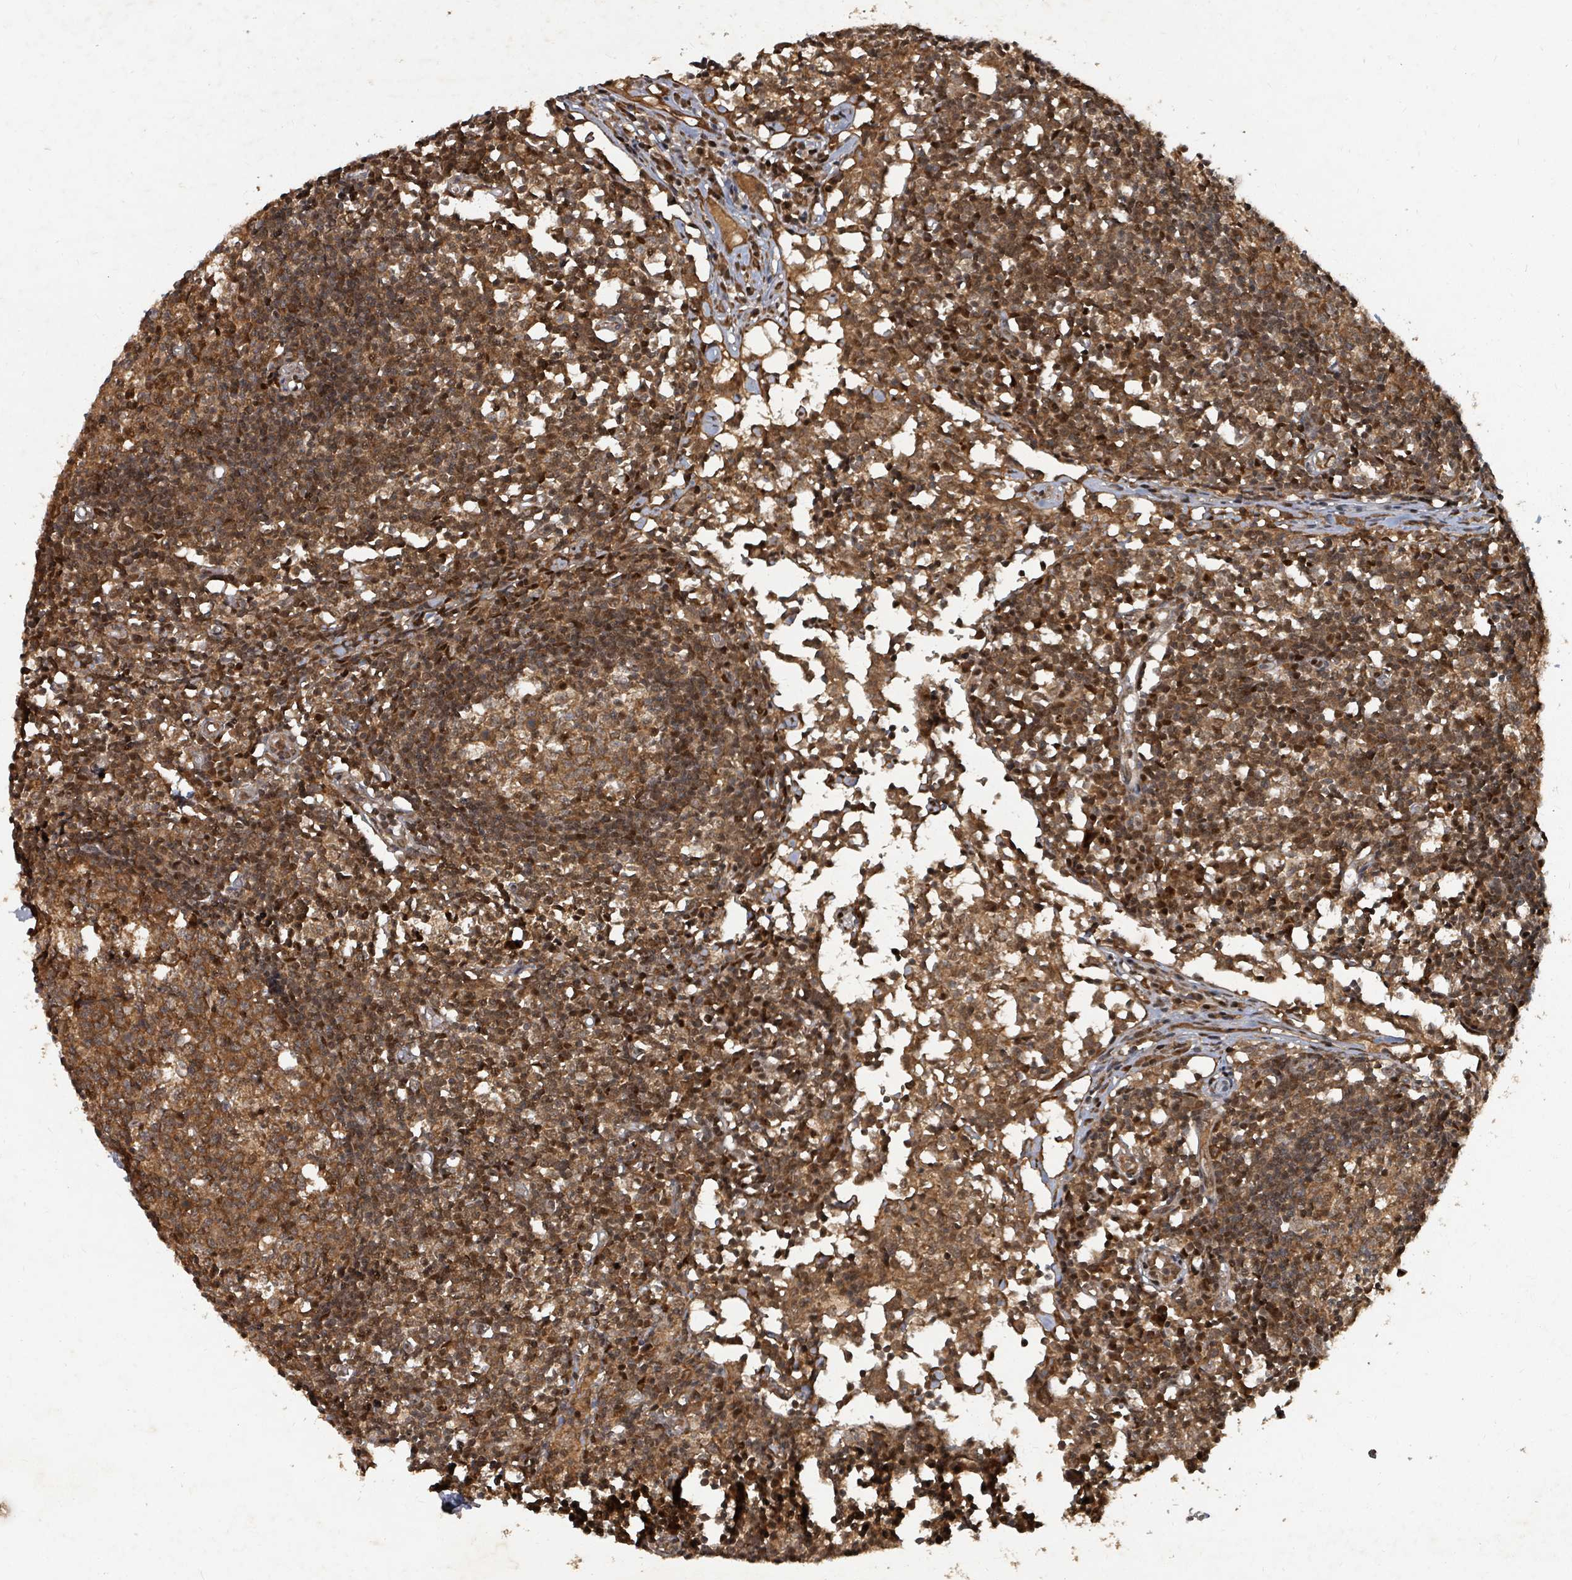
{"staining": {"intensity": "moderate", "quantity": ">75%", "location": "cytoplasmic/membranous,nuclear"}, "tissue": "lymph node", "cell_type": "Germinal center cells", "image_type": "normal", "snomed": [{"axis": "morphology", "description": "Normal tissue, NOS"}, {"axis": "topography", "description": "Lymph node"}], "caption": "Immunohistochemical staining of normal human lymph node exhibits >75% levels of moderate cytoplasmic/membranous,nuclear protein positivity in about >75% of germinal center cells.", "gene": "KDM4E", "patient": {"sex": "female", "age": 55}}